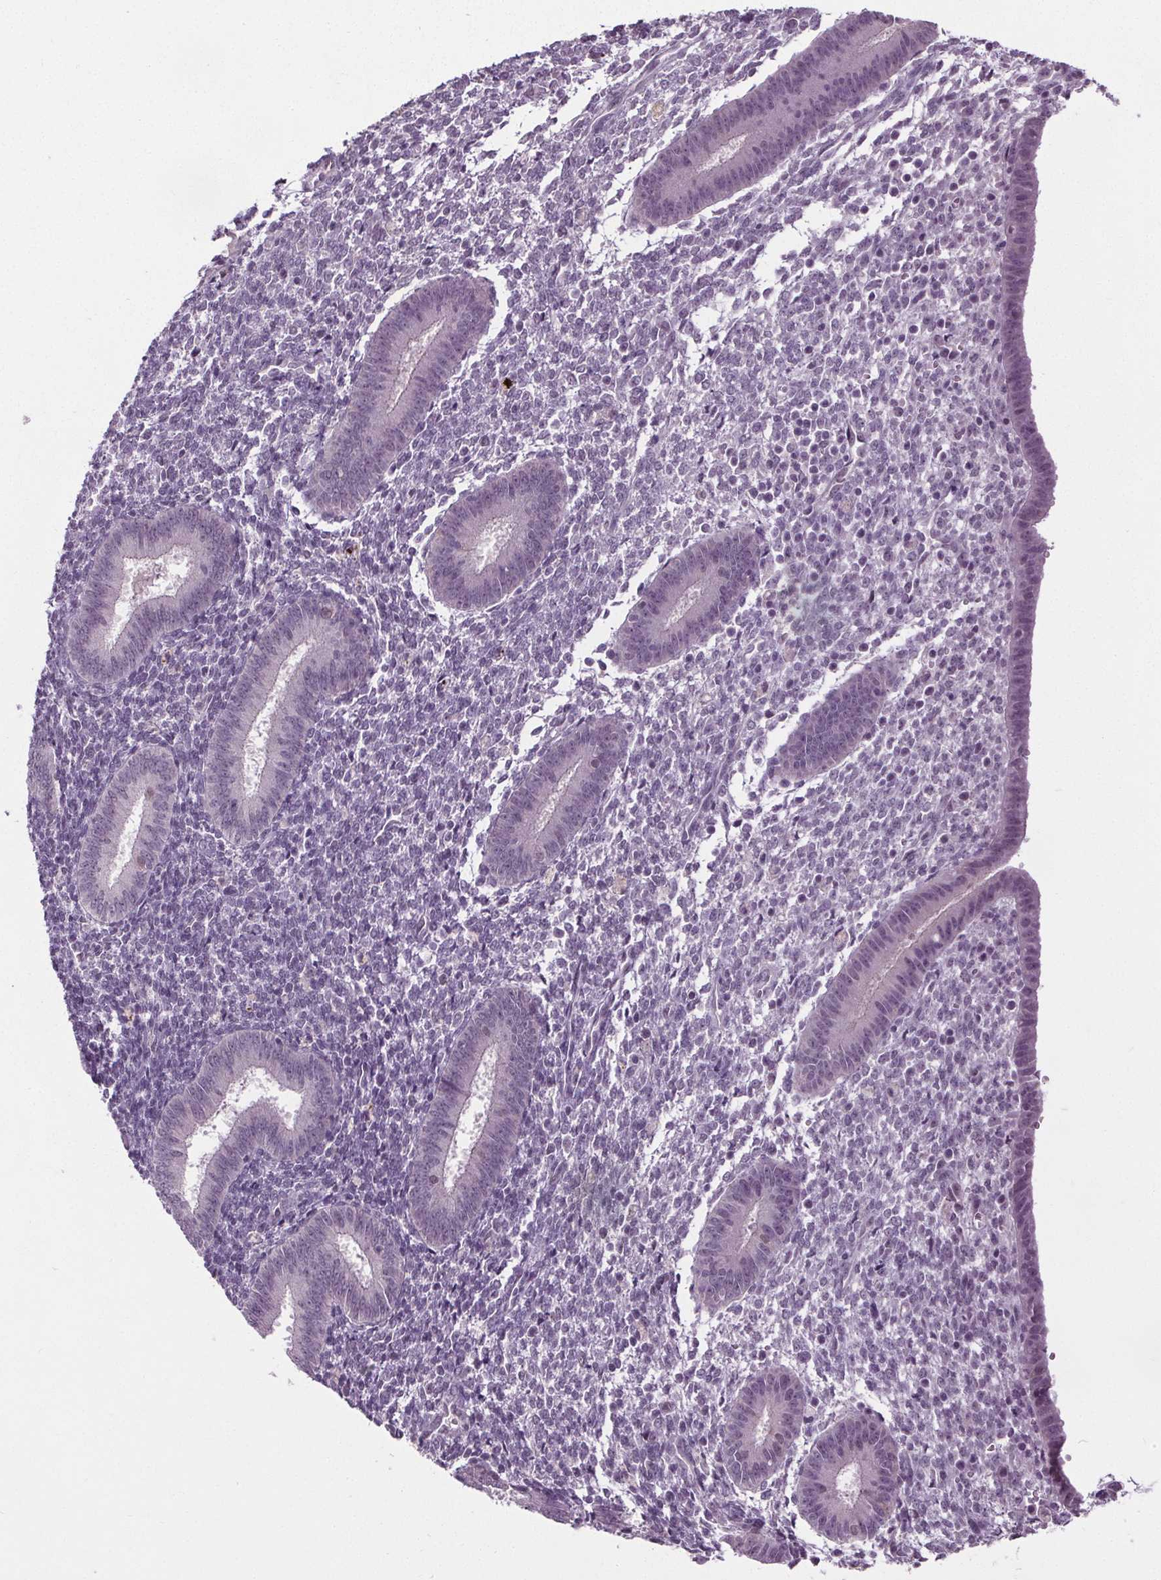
{"staining": {"intensity": "negative", "quantity": "none", "location": "none"}, "tissue": "endometrium", "cell_type": "Cells in endometrial stroma", "image_type": "normal", "snomed": [{"axis": "morphology", "description": "Normal tissue, NOS"}, {"axis": "topography", "description": "Endometrium"}], "caption": "IHC of unremarkable human endometrium exhibits no positivity in cells in endometrial stroma.", "gene": "SLC2A9", "patient": {"sex": "female", "age": 25}}